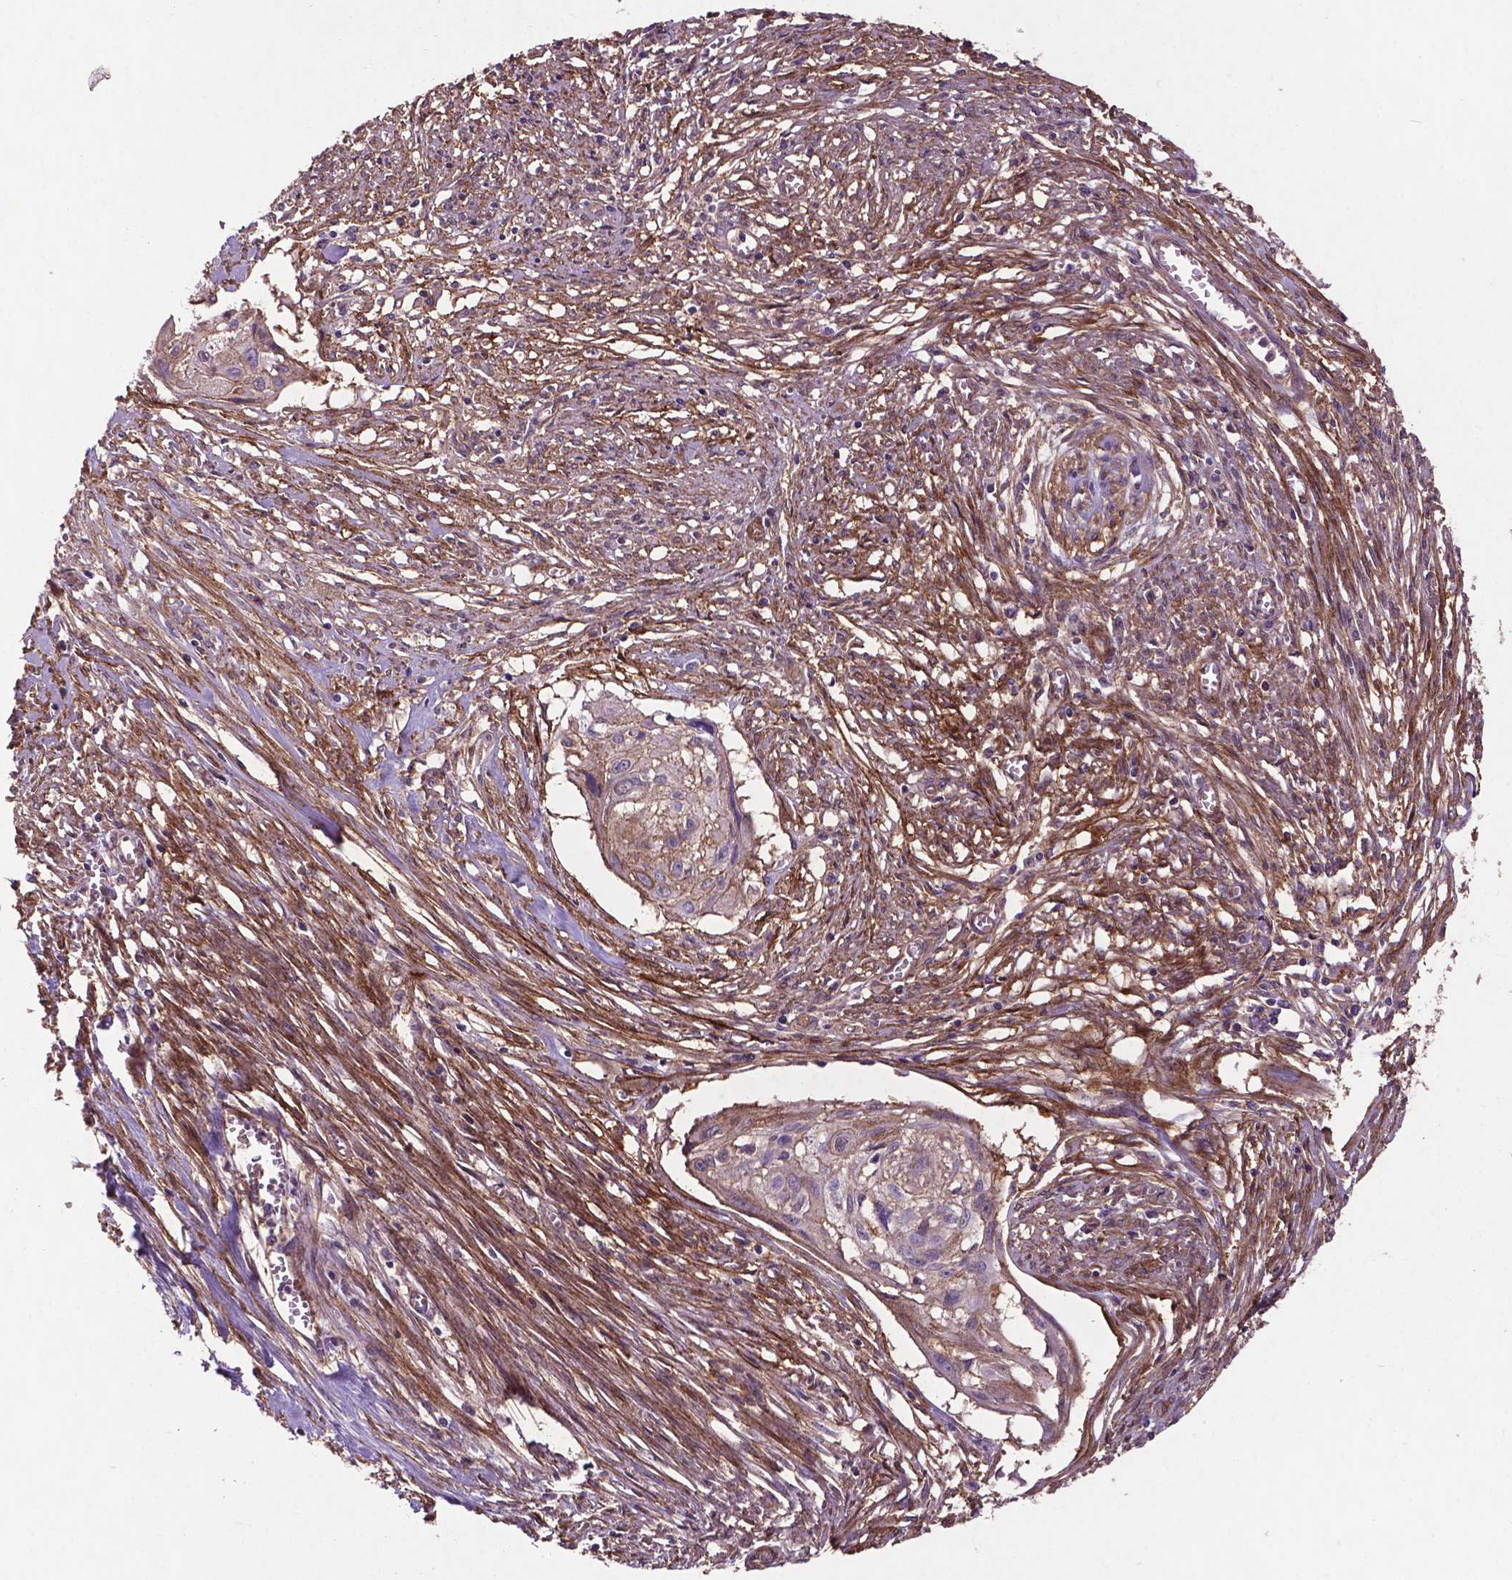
{"staining": {"intensity": "weak", "quantity": ">75%", "location": "cytoplasmic/membranous"}, "tissue": "cervical cancer", "cell_type": "Tumor cells", "image_type": "cancer", "snomed": [{"axis": "morphology", "description": "Squamous cell carcinoma, NOS"}, {"axis": "topography", "description": "Cervix"}], "caption": "DAB immunohistochemical staining of human cervical cancer (squamous cell carcinoma) demonstrates weak cytoplasmic/membranous protein positivity in approximately >75% of tumor cells. Ihc stains the protein in brown and the nuclei are stained blue.", "gene": "RRAS", "patient": {"sex": "female", "age": 49}}